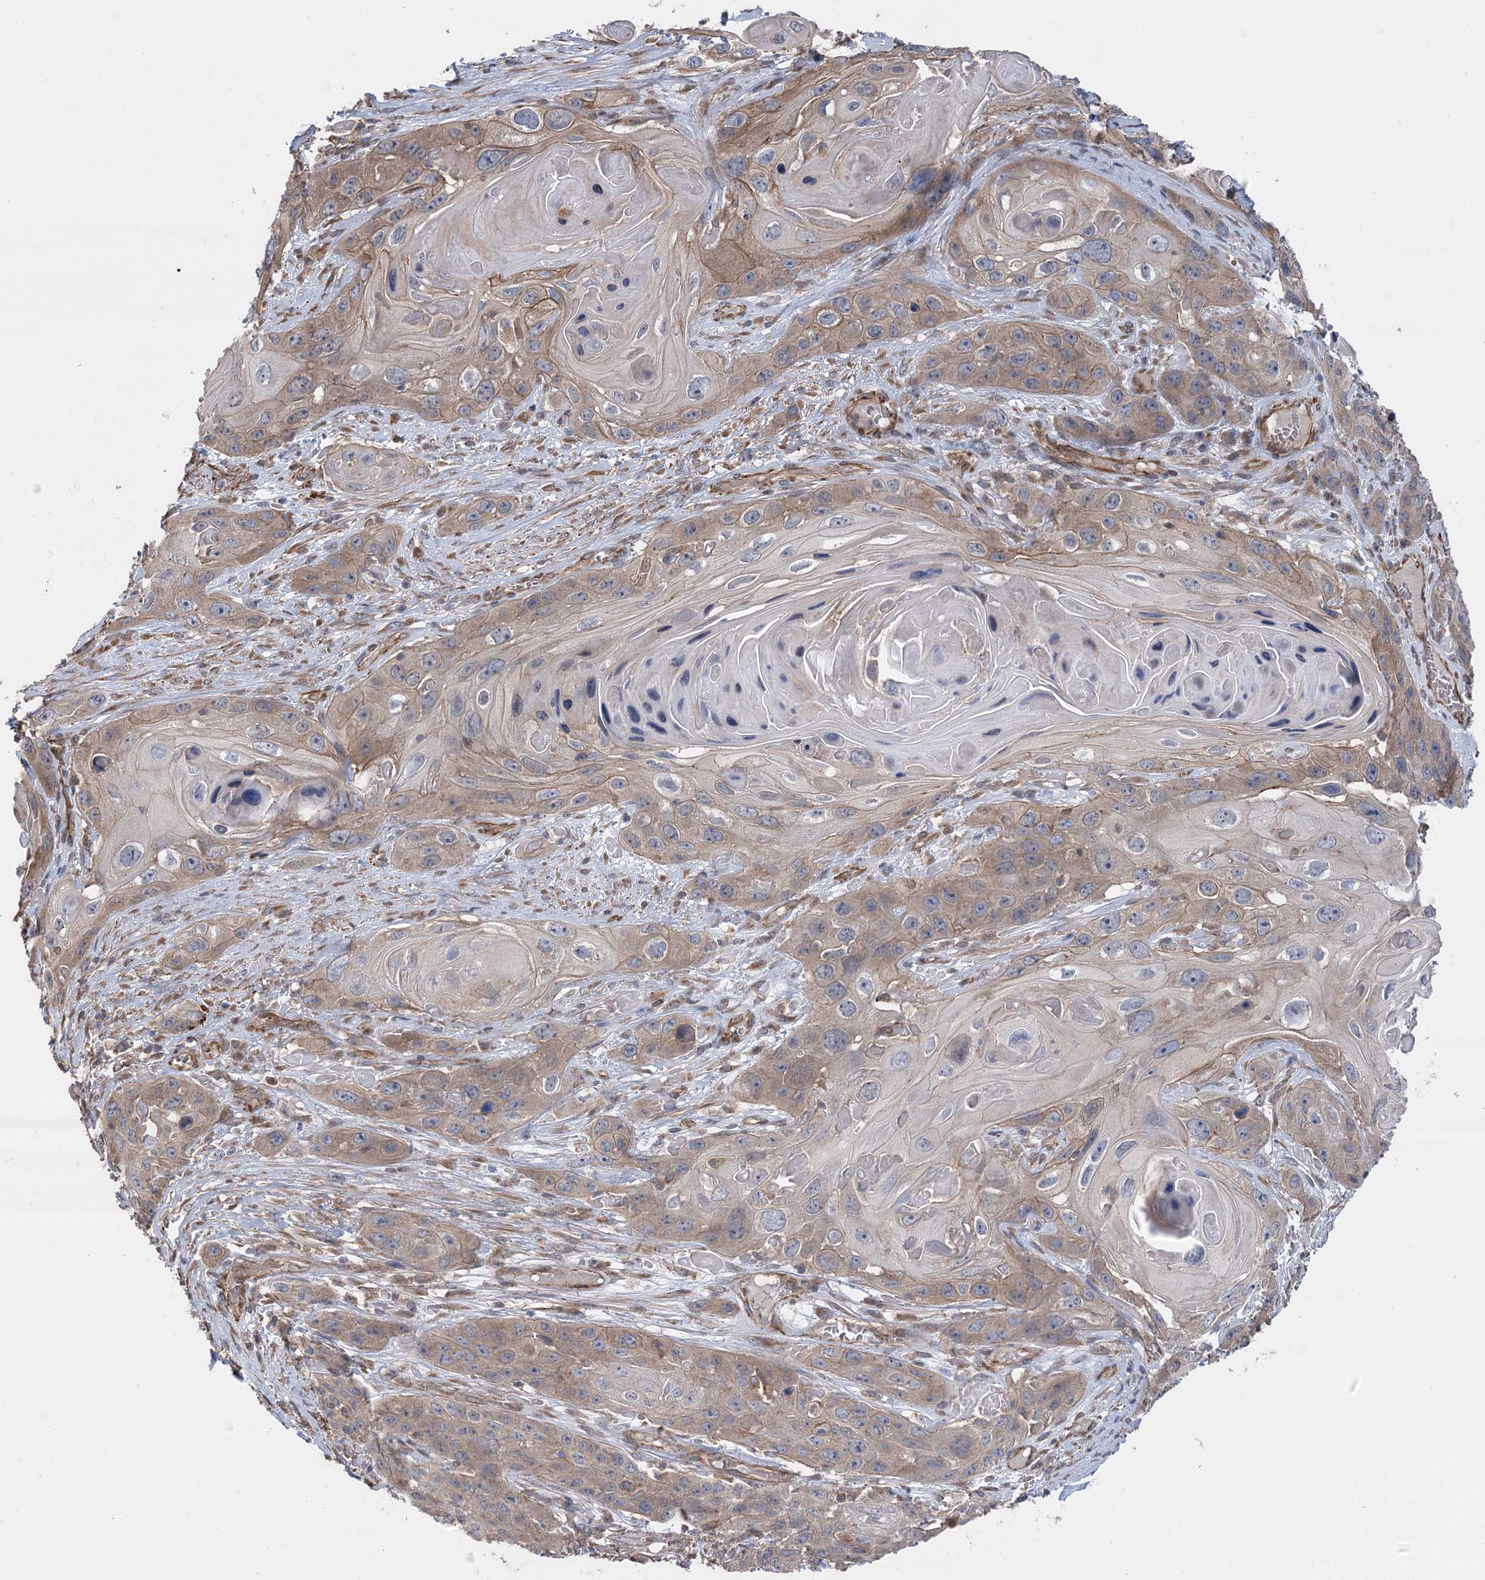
{"staining": {"intensity": "weak", "quantity": "25%-75%", "location": "cytoplasmic/membranous"}, "tissue": "skin cancer", "cell_type": "Tumor cells", "image_type": "cancer", "snomed": [{"axis": "morphology", "description": "Squamous cell carcinoma, NOS"}, {"axis": "topography", "description": "Skin"}], "caption": "Protein expression analysis of human skin cancer (squamous cell carcinoma) reveals weak cytoplasmic/membranous positivity in approximately 25%-75% of tumor cells.", "gene": "RWDD4", "patient": {"sex": "male", "age": 55}}